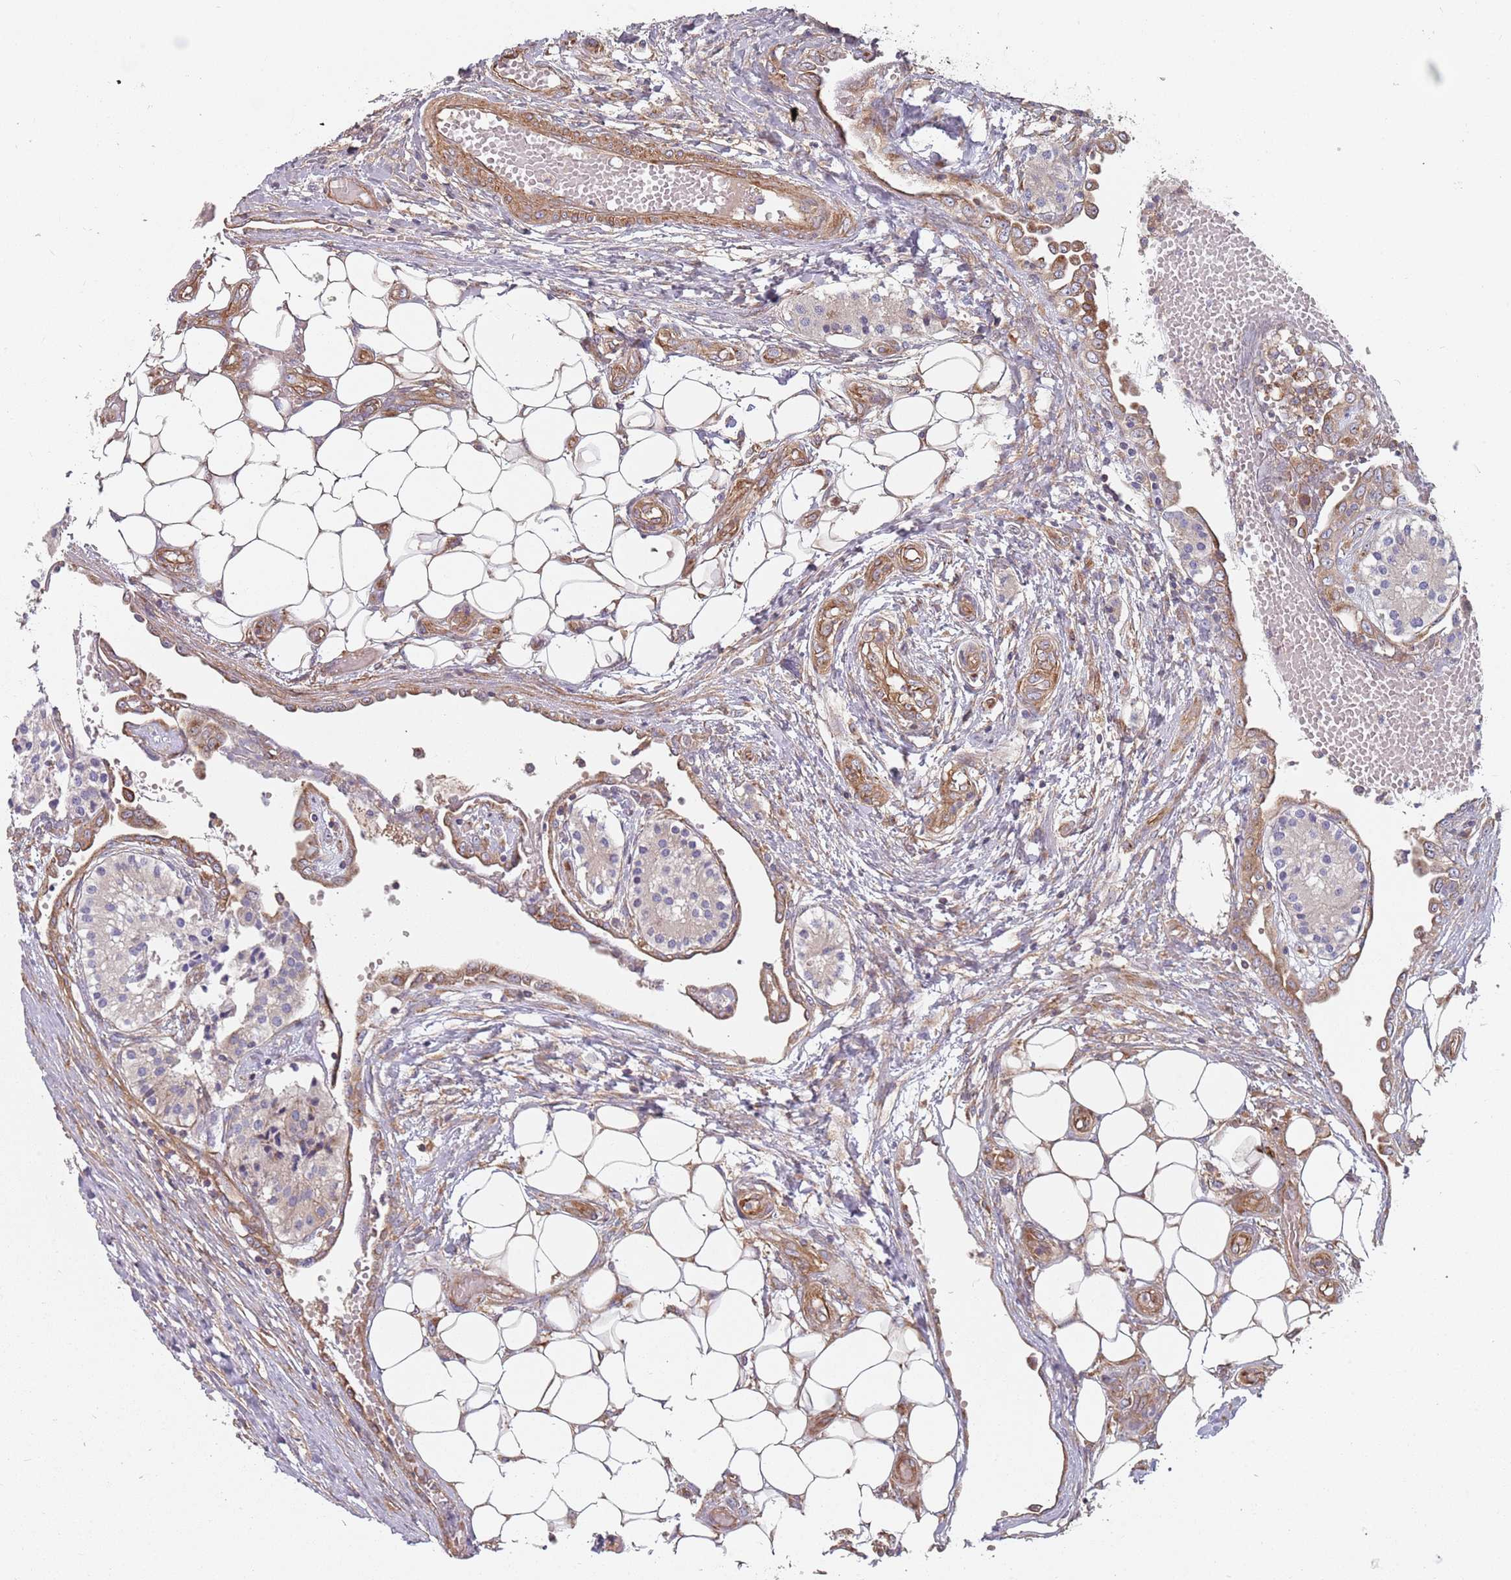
{"staining": {"intensity": "negative", "quantity": "none", "location": "none"}, "tissue": "carcinoid", "cell_type": "Tumor cells", "image_type": "cancer", "snomed": [{"axis": "morphology", "description": "Carcinoid, malignant, NOS"}, {"axis": "topography", "description": "Colon"}], "caption": "Tumor cells show no significant expression in malignant carcinoid.", "gene": "SPDL1", "patient": {"sex": "female", "age": 52}}